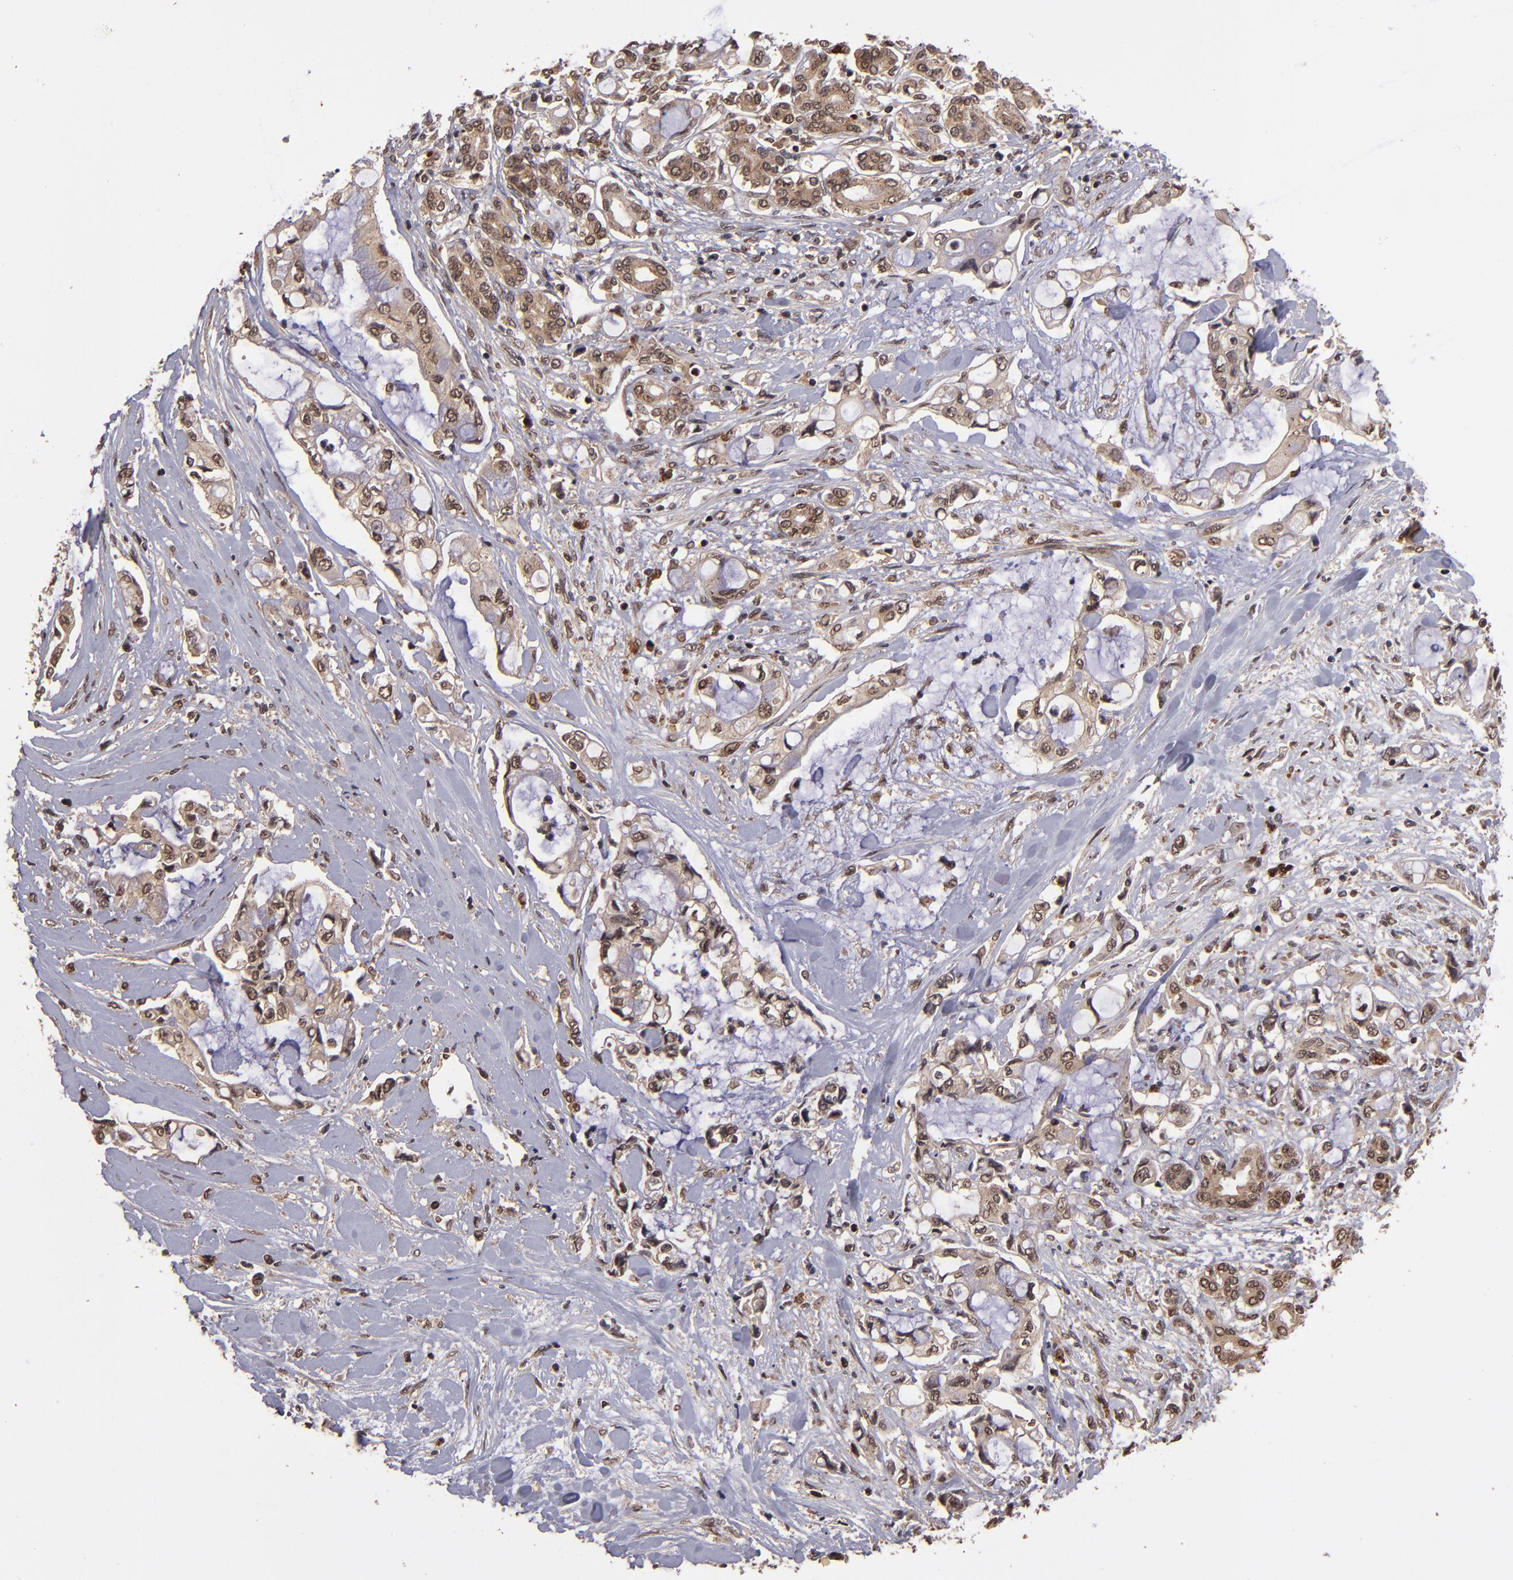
{"staining": {"intensity": "moderate", "quantity": ">75%", "location": "cytoplasmic/membranous"}, "tissue": "pancreatic cancer", "cell_type": "Tumor cells", "image_type": "cancer", "snomed": [{"axis": "morphology", "description": "Adenocarcinoma, NOS"}, {"axis": "topography", "description": "Pancreas"}], "caption": "Adenocarcinoma (pancreatic) stained with a protein marker displays moderate staining in tumor cells.", "gene": "NFE2L2", "patient": {"sex": "female", "age": 70}}